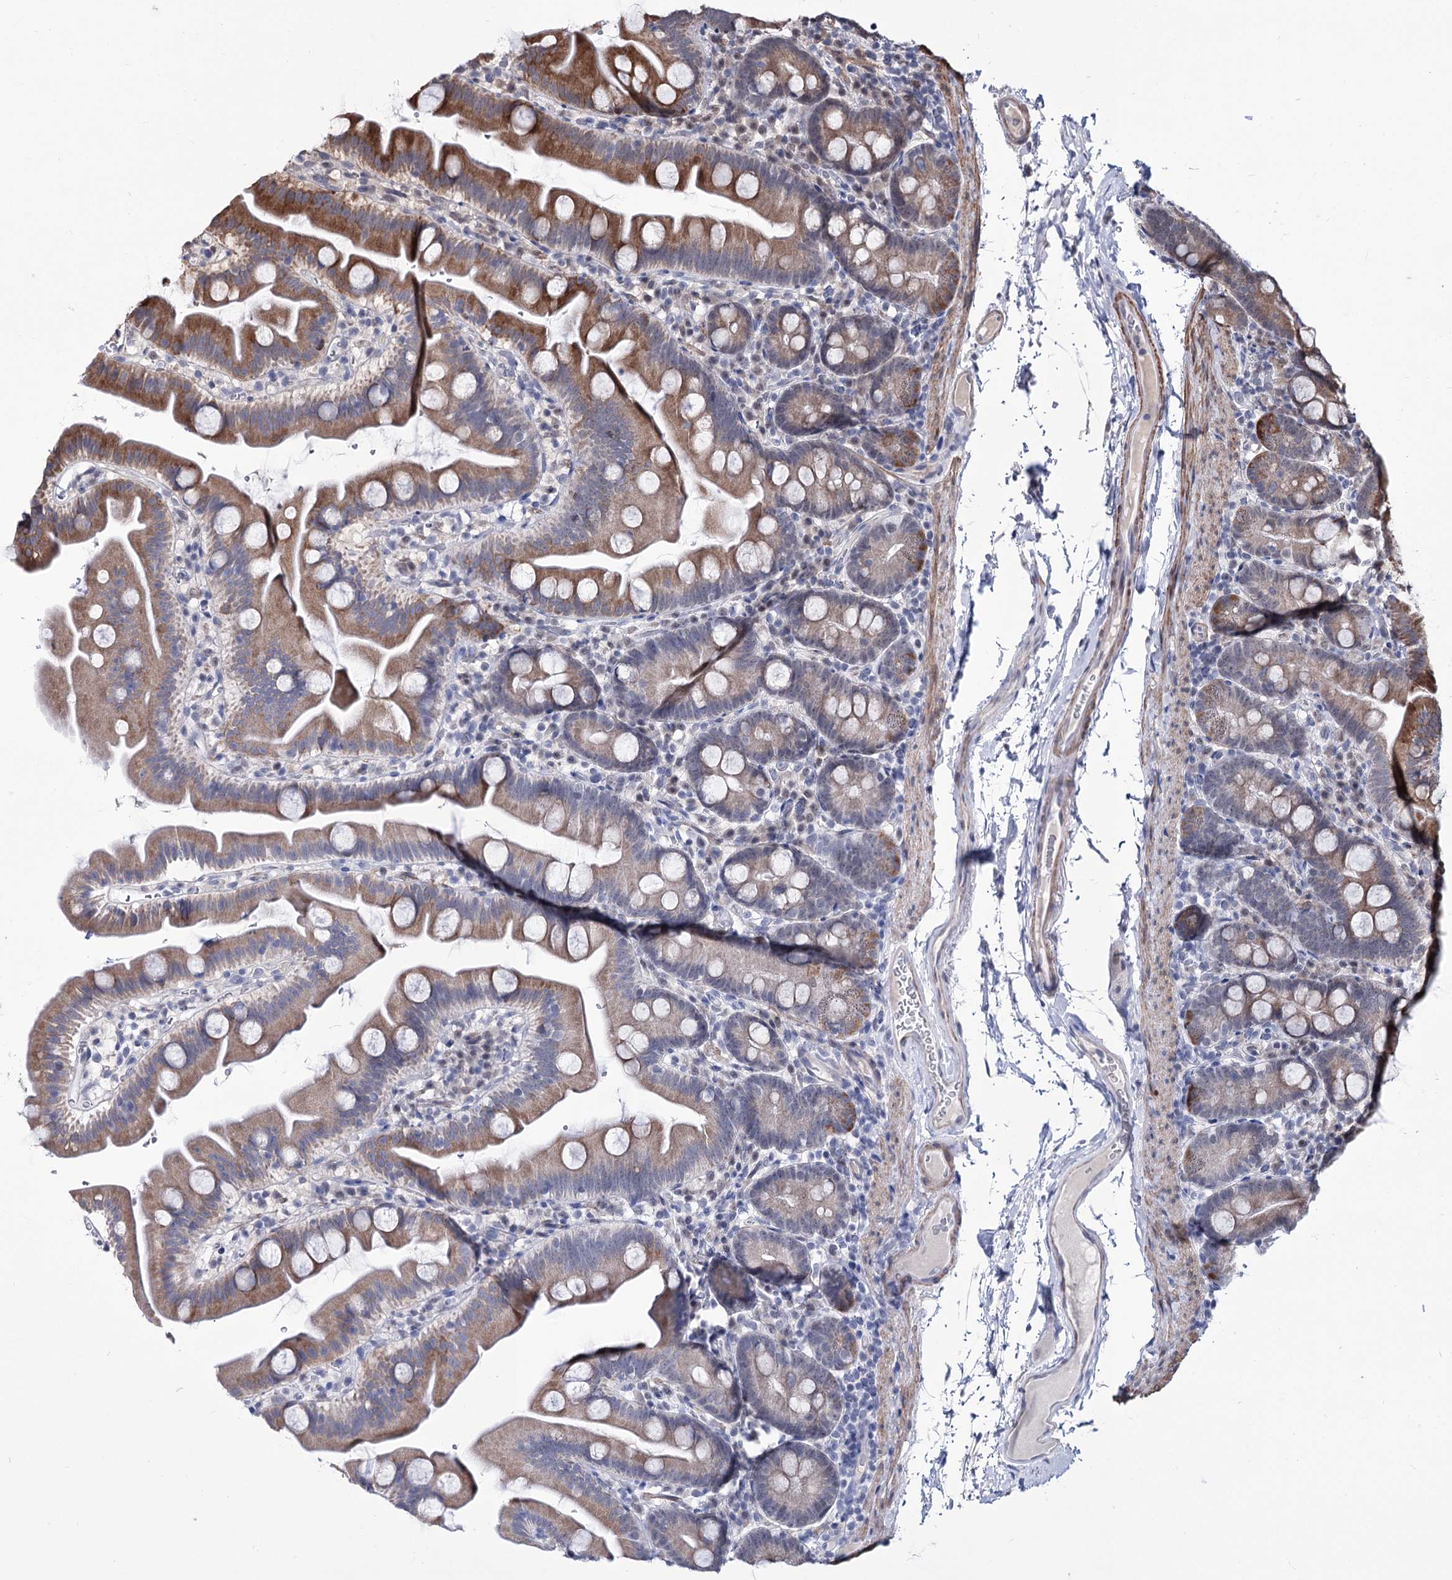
{"staining": {"intensity": "moderate", "quantity": "25%-75%", "location": "cytoplasmic/membranous"}, "tissue": "small intestine", "cell_type": "Glandular cells", "image_type": "normal", "snomed": [{"axis": "morphology", "description": "Normal tissue, NOS"}, {"axis": "topography", "description": "Small intestine"}], "caption": "DAB immunohistochemical staining of unremarkable small intestine exhibits moderate cytoplasmic/membranous protein positivity in approximately 25%-75% of glandular cells. The staining is performed using DAB (3,3'-diaminobenzidine) brown chromogen to label protein expression. The nuclei are counter-stained blue using hematoxylin.", "gene": "PPRC1", "patient": {"sex": "female", "age": 68}}